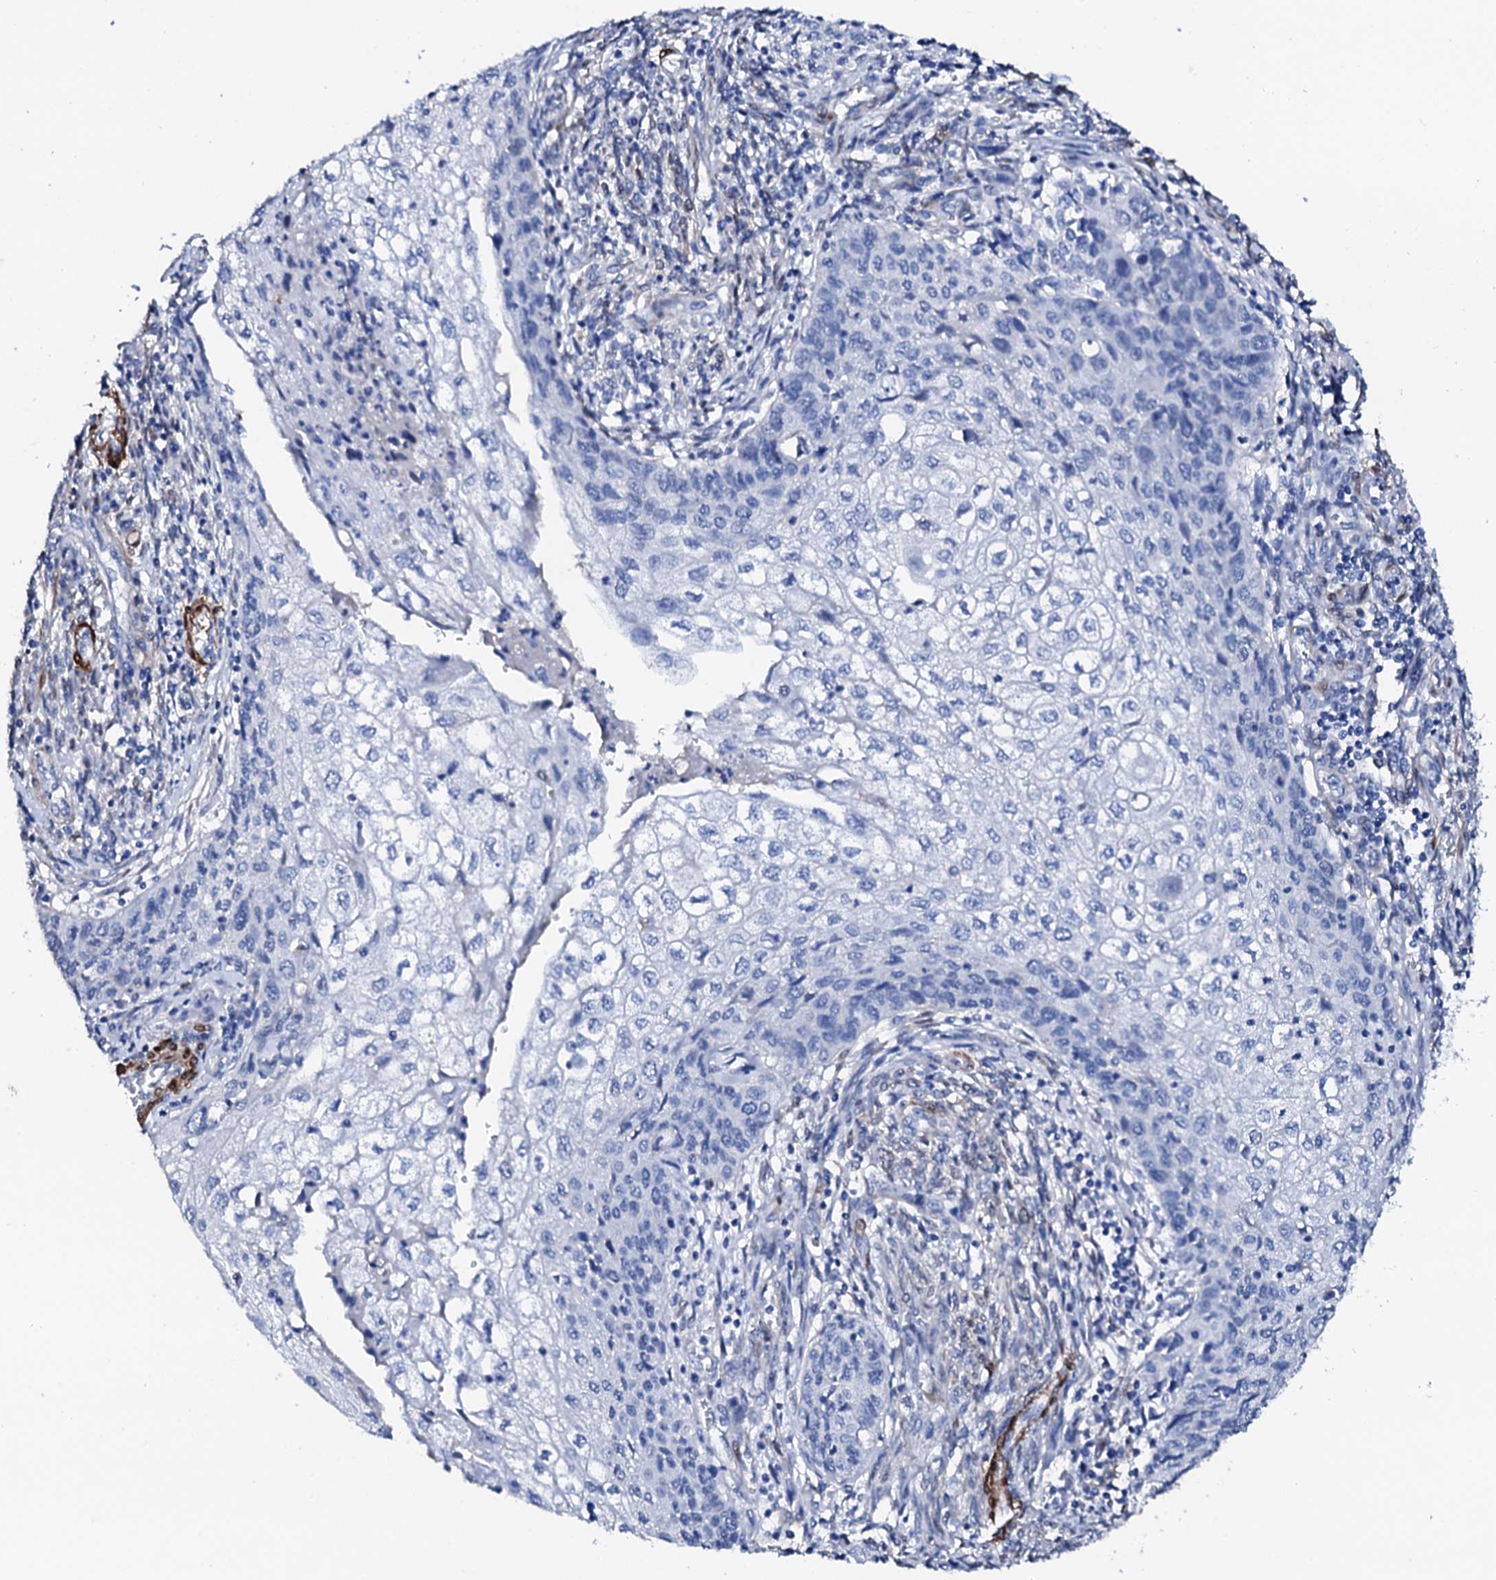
{"staining": {"intensity": "negative", "quantity": "none", "location": "none"}, "tissue": "cervical cancer", "cell_type": "Tumor cells", "image_type": "cancer", "snomed": [{"axis": "morphology", "description": "Squamous cell carcinoma, NOS"}, {"axis": "topography", "description": "Cervix"}], "caption": "Immunohistochemical staining of human cervical cancer reveals no significant expression in tumor cells.", "gene": "NRIP2", "patient": {"sex": "female", "age": 67}}